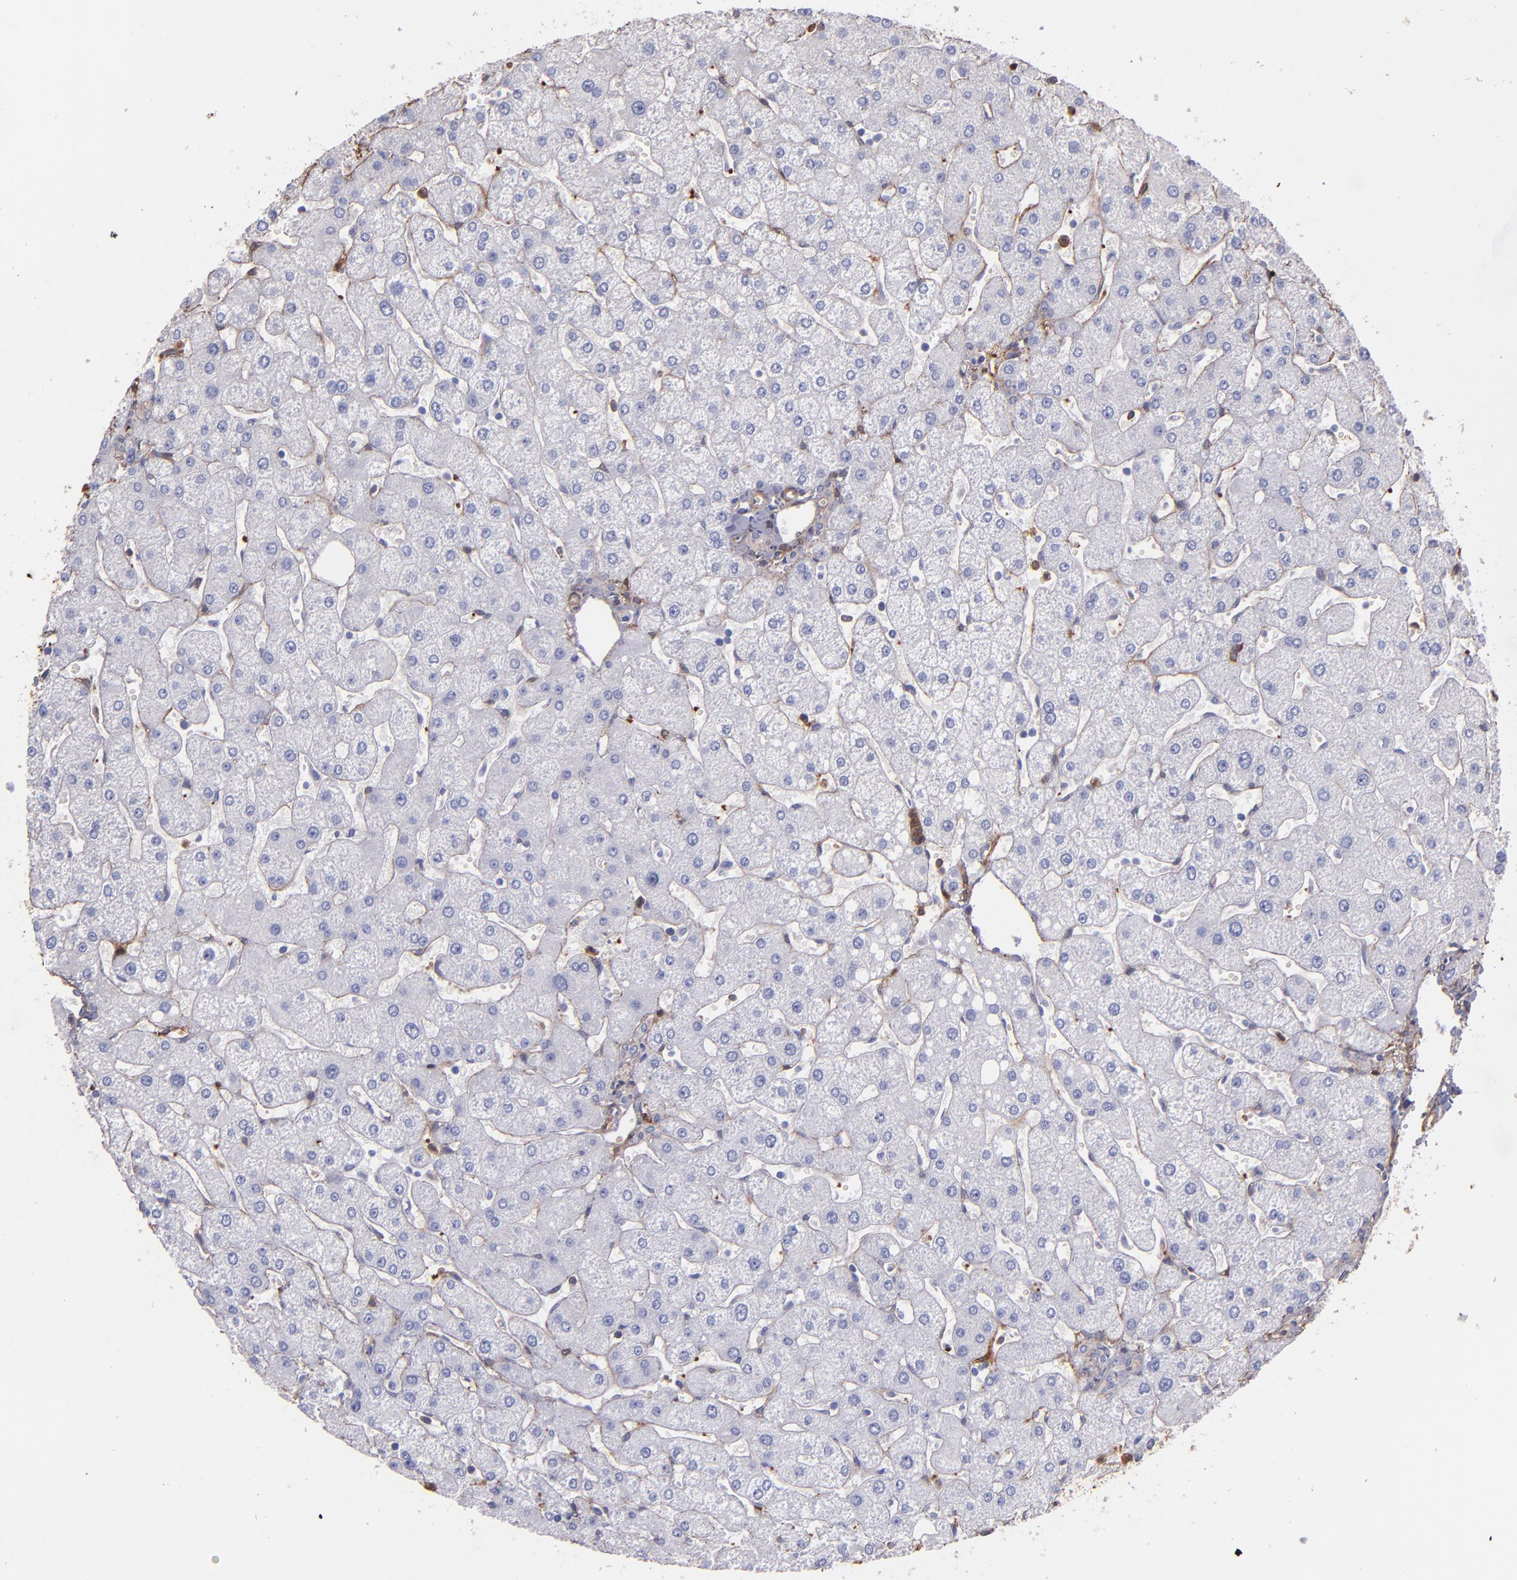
{"staining": {"intensity": "moderate", "quantity": "25%-75%", "location": "cytoplasmic/membranous"}, "tissue": "liver", "cell_type": "Cholangiocytes", "image_type": "normal", "snomed": [{"axis": "morphology", "description": "Normal tissue, NOS"}, {"axis": "topography", "description": "Liver"}], "caption": "DAB (3,3'-diaminobenzidine) immunohistochemical staining of unremarkable liver exhibits moderate cytoplasmic/membranous protein expression in about 25%-75% of cholangiocytes. Immunohistochemistry stains the protein in brown and the nuclei are stained blue.", "gene": "VCL", "patient": {"sex": "male", "age": 67}}